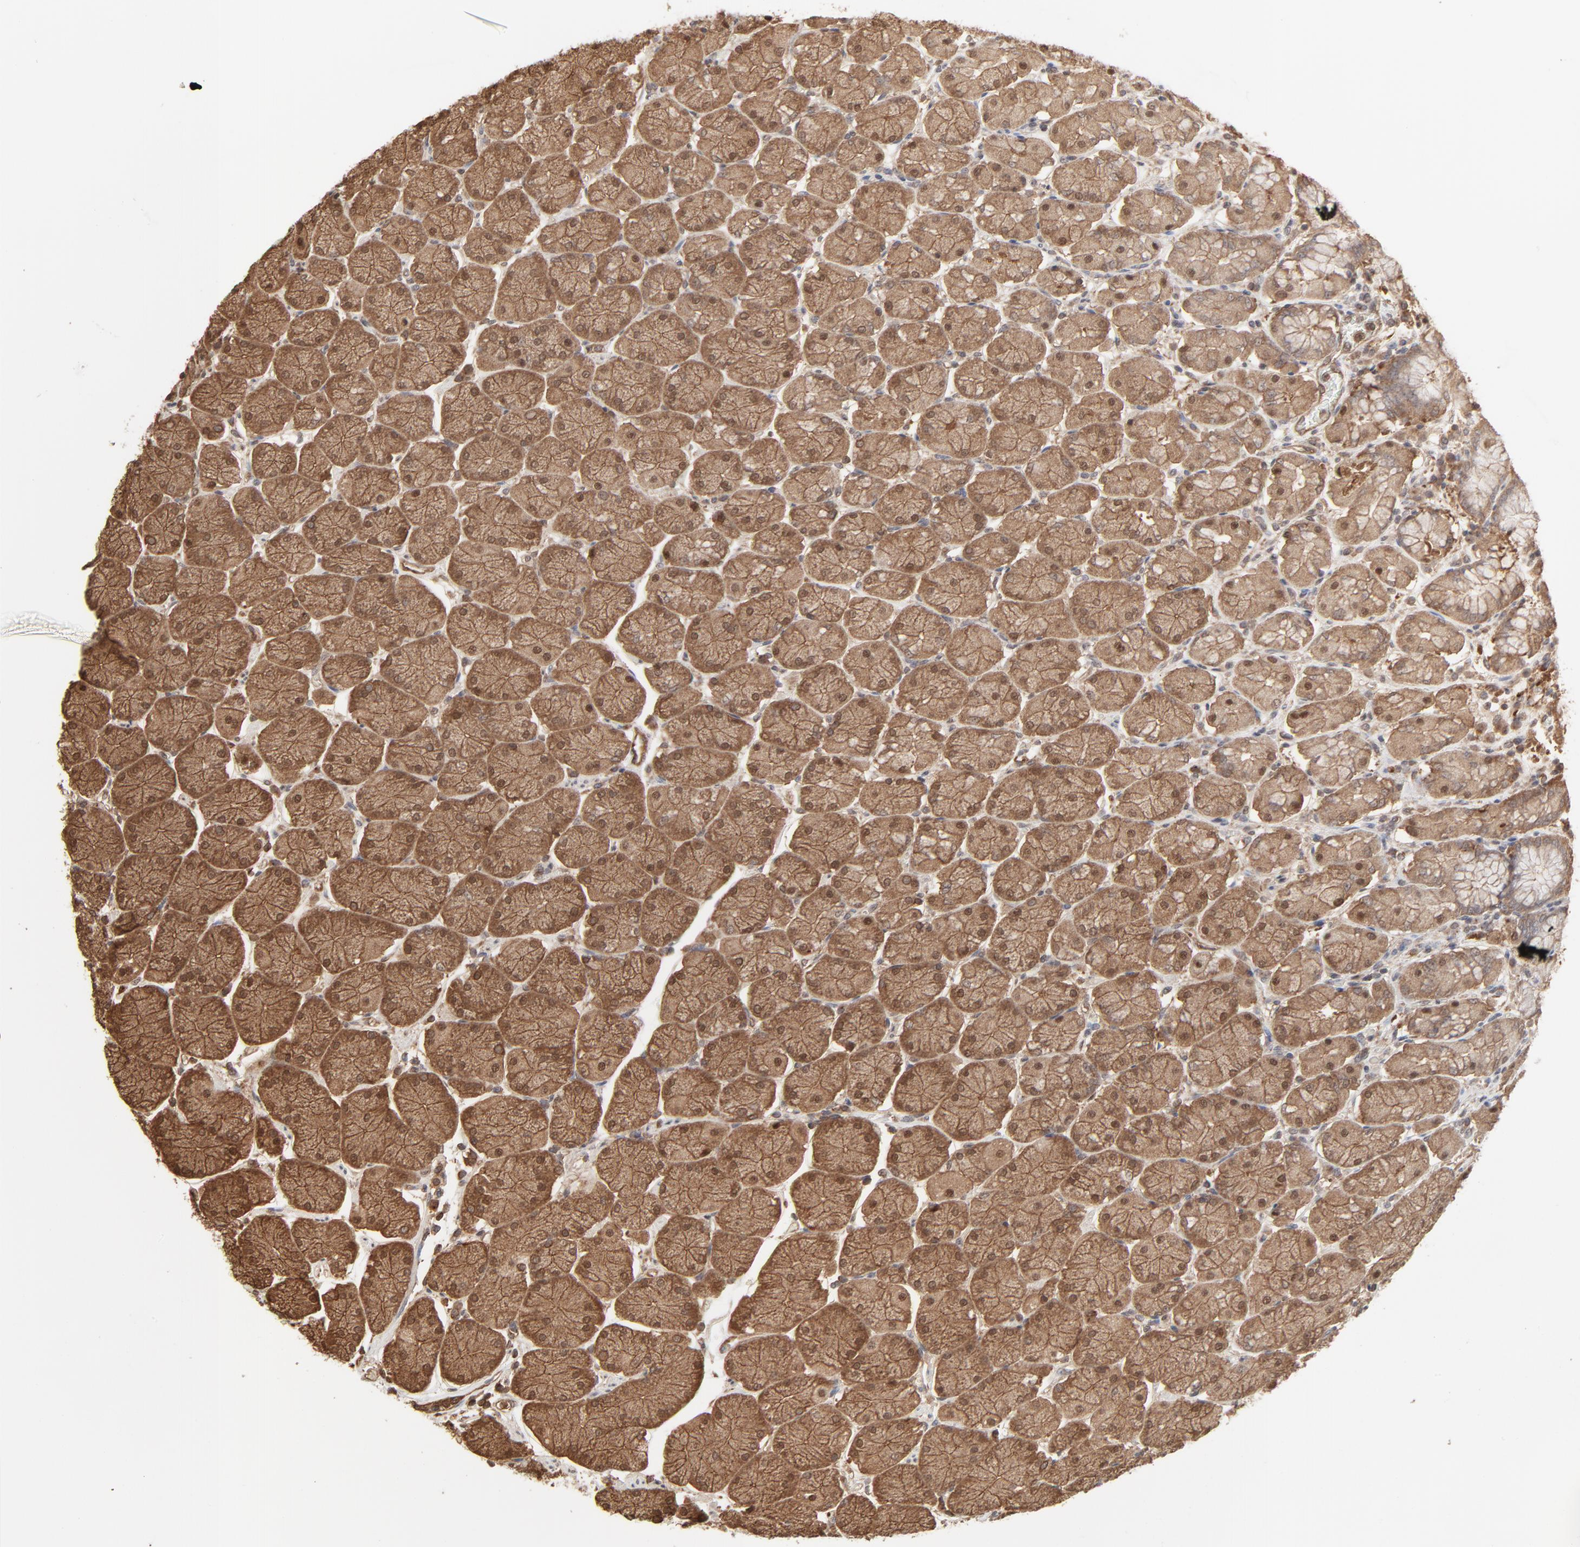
{"staining": {"intensity": "moderate", "quantity": ">75%", "location": "cytoplasmic/membranous,nuclear"}, "tissue": "stomach", "cell_type": "Glandular cells", "image_type": "normal", "snomed": [{"axis": "morphology", "description": "Normal tissue, NOS"}, {"axis": "topography", "description": "Stomach, upper"}, {"axis": "topography", "description": "Stomach"}], "caption": "DAB immunohistochemical staining of normal human stomach displays moderate cytoplasmic/membranous,nuclear protein positivity in about >75% of glandular cells.", "gene": "PPP2CA", "patient": {"sex": "male", "age": 76}}